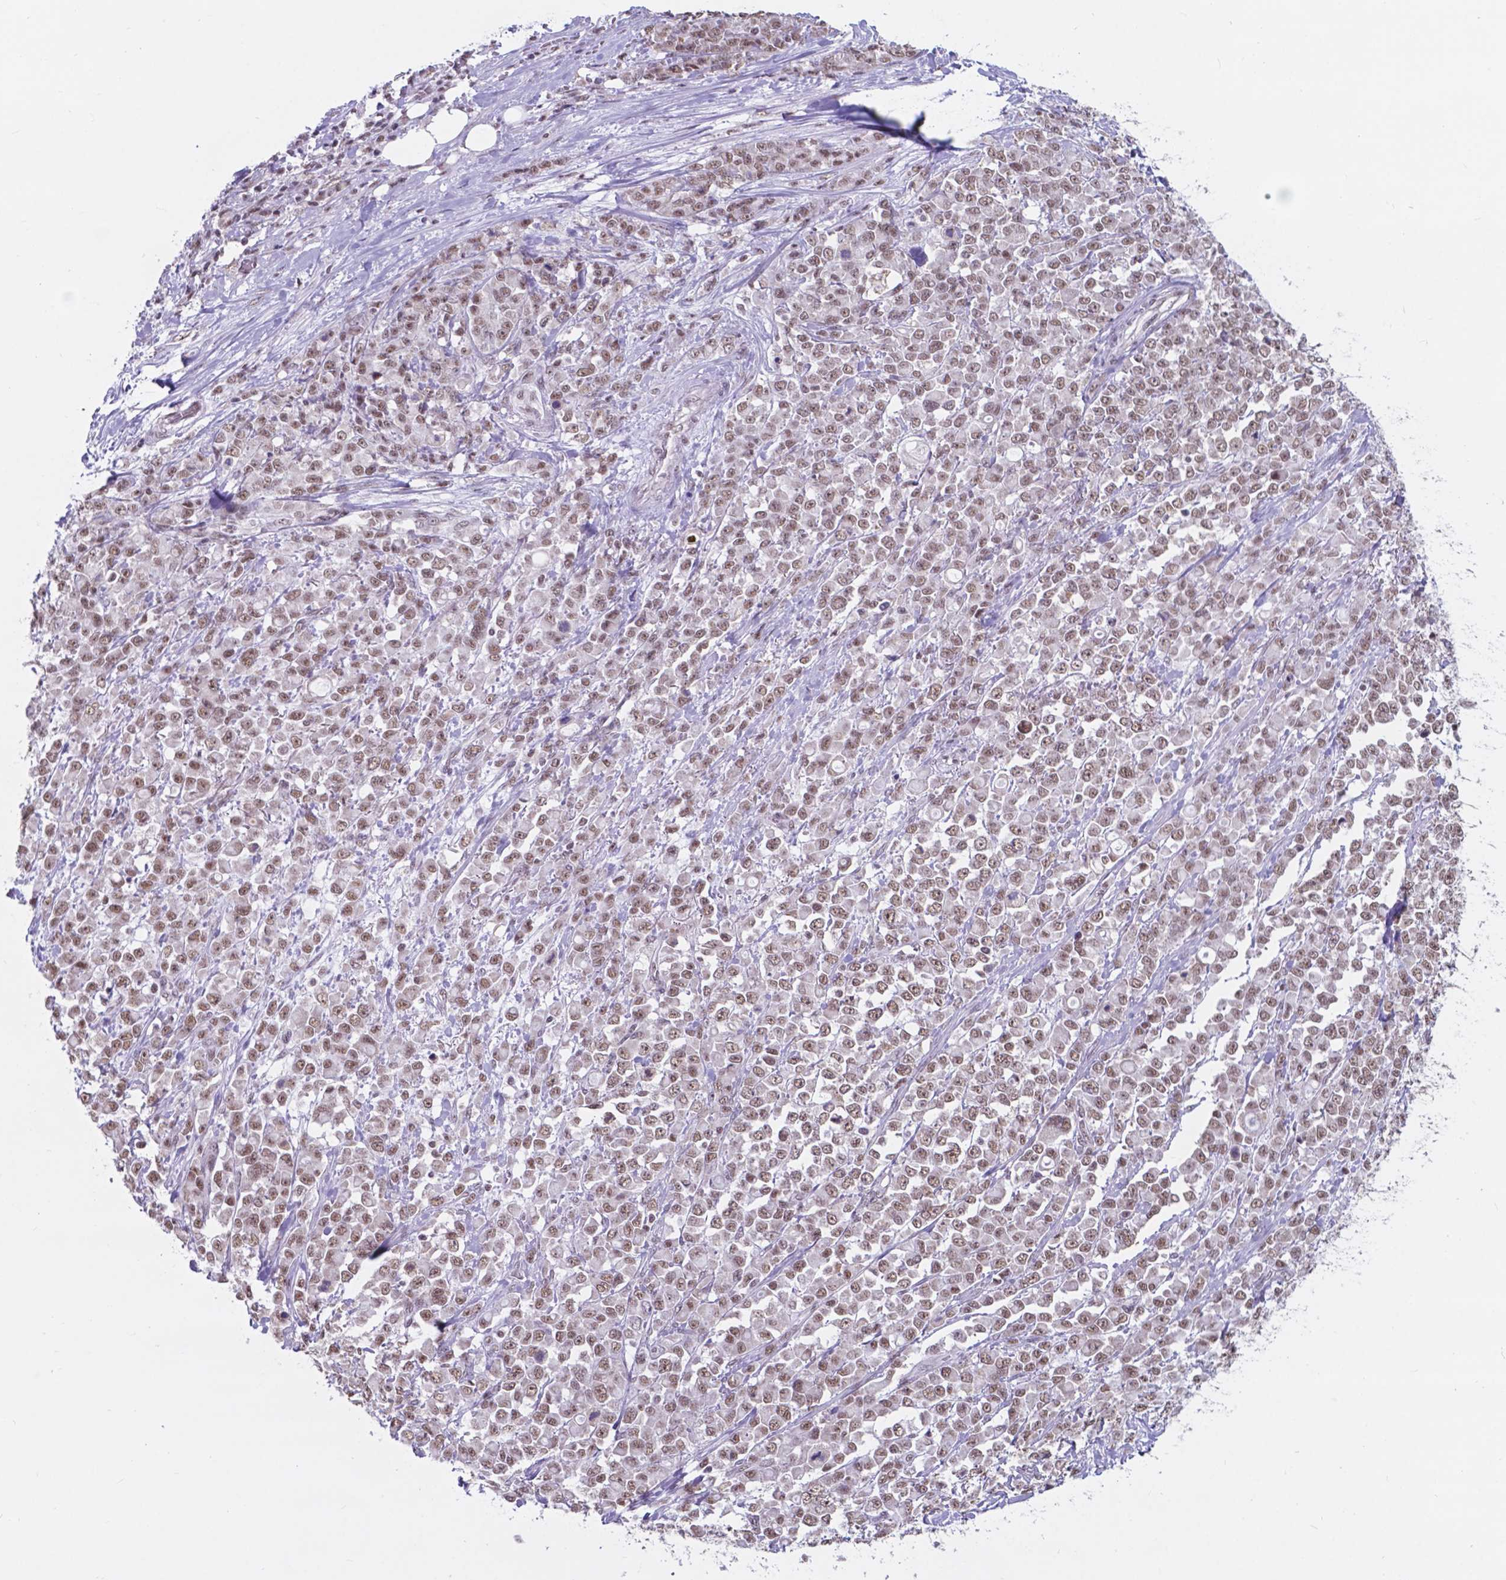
{"staining": {"intensity": "weak", "quantity": ">75%", "location": "nuclear"}, "tissue": "stomach cancer", "cell_type": "Tumor cells", "image_type": "cancer", "snomed": [{"axis": "morphology", "description": "Adenocarcinoma, NOS"}, {"axis": "topography", "description": "Stomach"}], "caption": "Immunohistochemical staining of human stomach adenocarcinoma reveals low levels of weak nuclear expression in about >75% of tumor cells. (brown staining indicates protein expression, while blue staining denotes nuclei).", "gene": "BCAS2", "patient": {"sex": "female", "age": 76}}